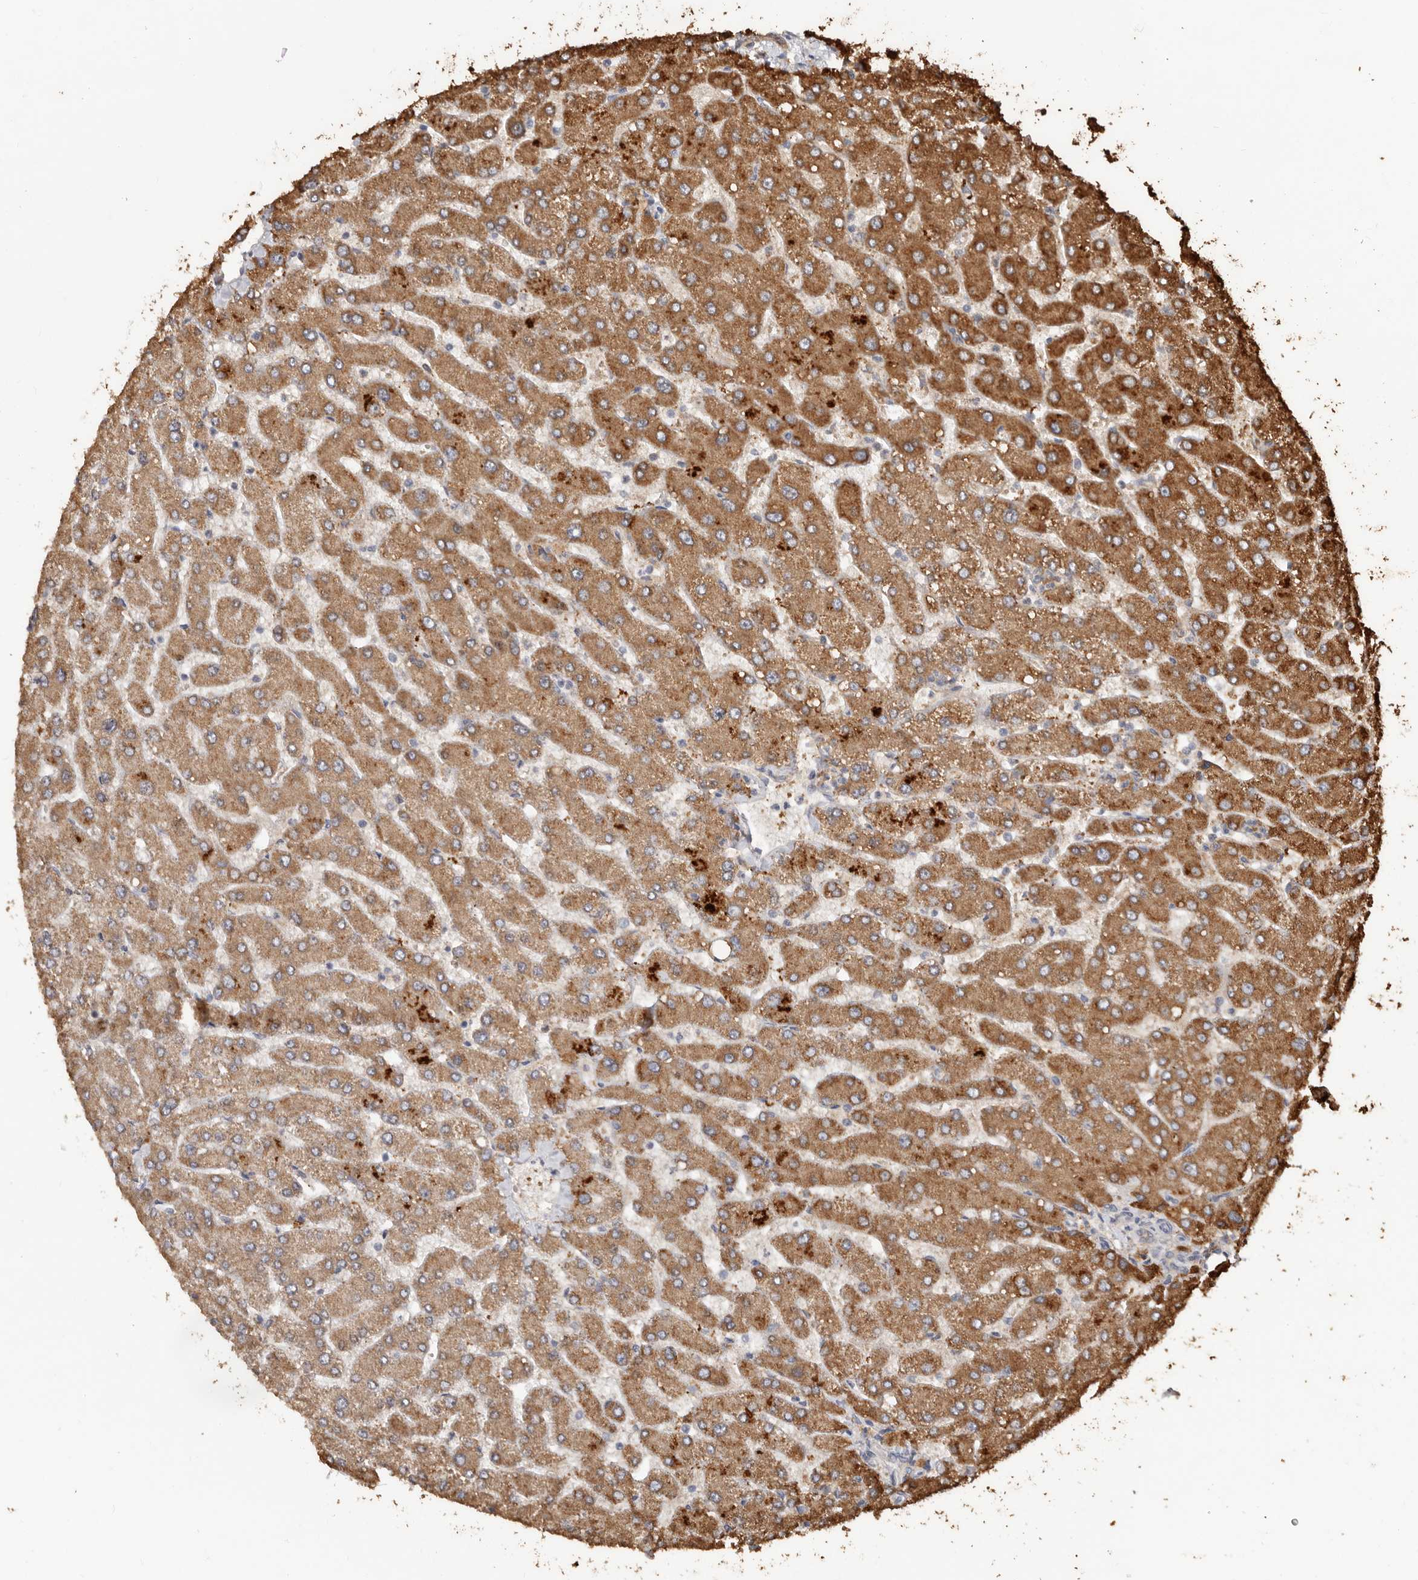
{"staining": {"intensity": "weak", "quantity": ">75%", "location": "cytoplasmic/membranous"}, "tissue": "liver", "cell_type": "Cholangiocytes", "image_type": "normal", "snomed": [{"axis": "morphology", "description": "Normal tissue, NOS"}, {"axis": "topography", "description": "Liver"}], "caption": "The micrograph reveals staining of benign liver, revealing weak cytoplasmic/membranous protein positivity (brown color) within cholangiocytes.", "gene": "RSPO2", "patient": {"sex": "male", "age": 55}}